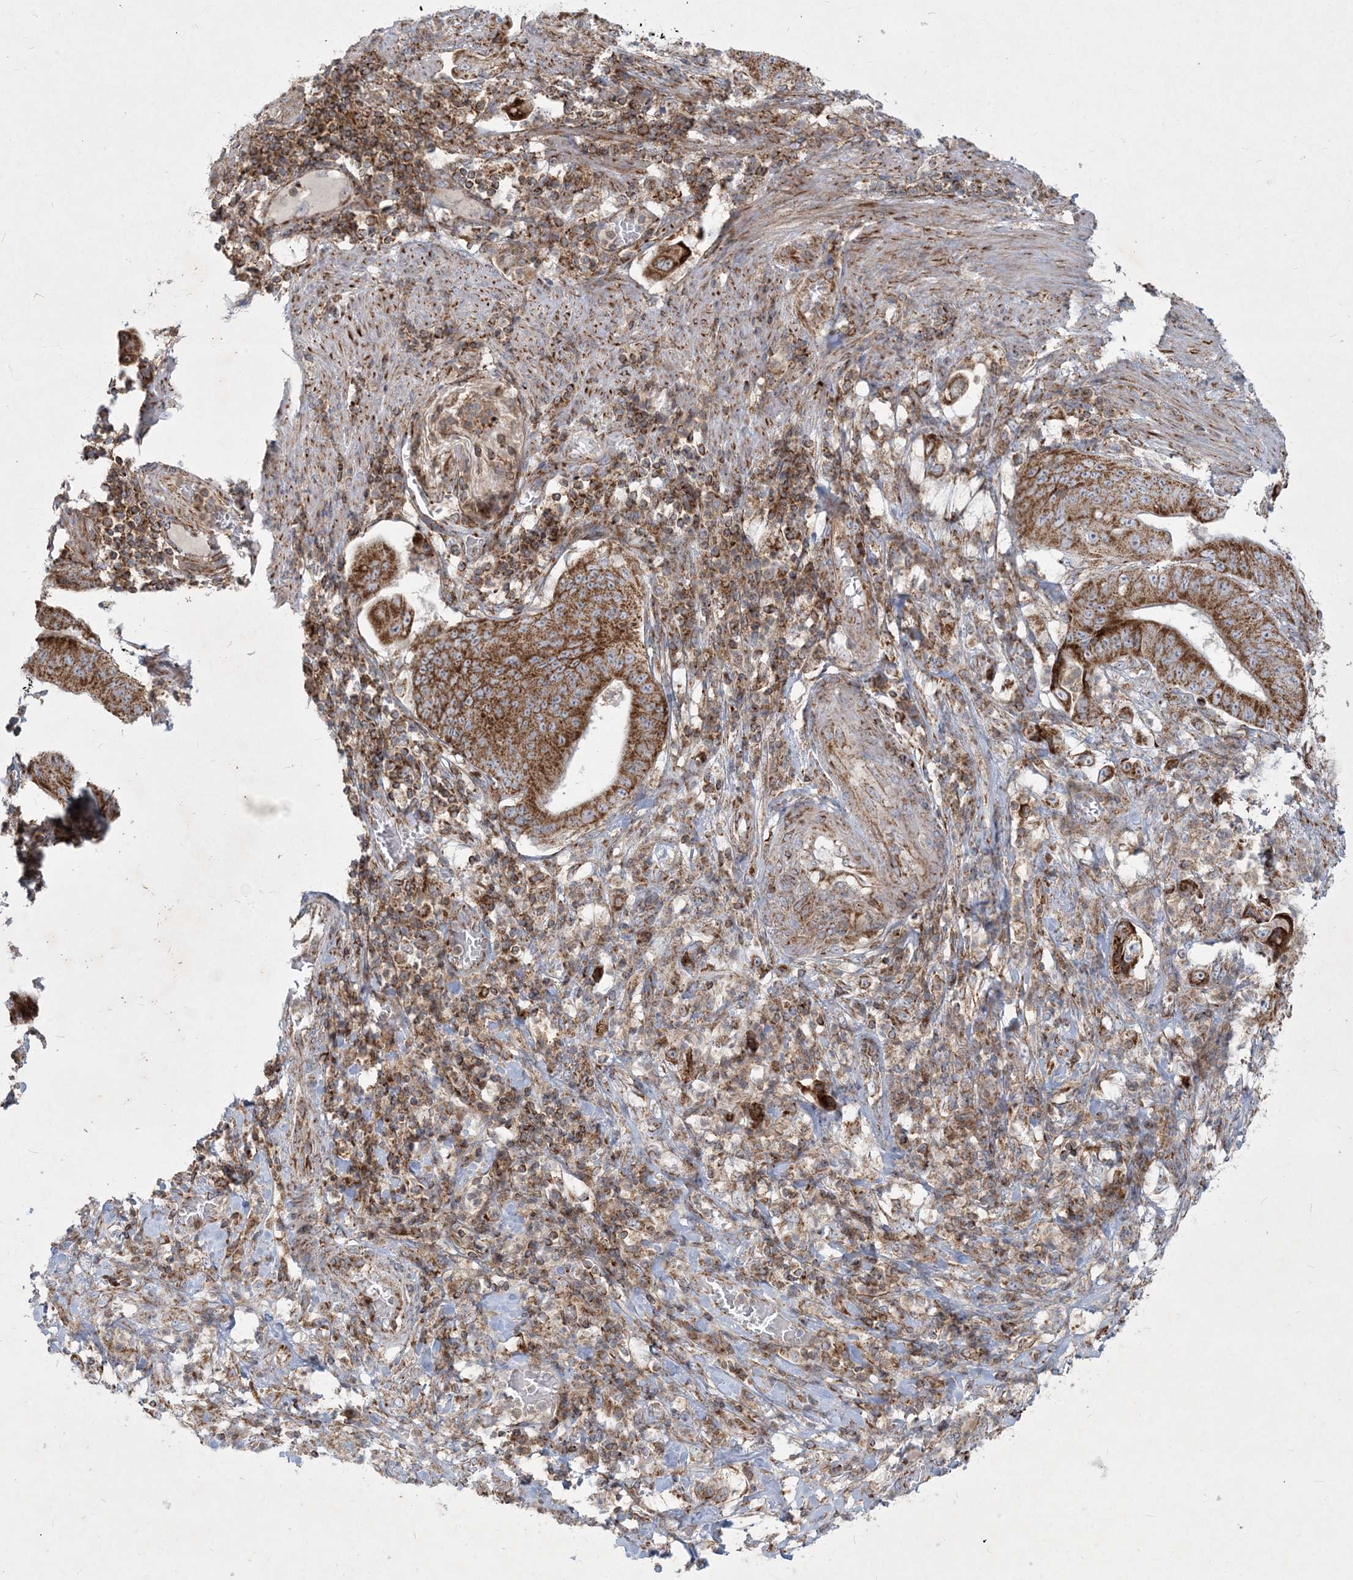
{"staining": {"intensity": "strong", "quantity": ">75%", "location": "cytoplasmic/membranous"}, "tissue": "stomach cancer", "cell_type": "Tumor cells", "image_type": "cancer", "snomed": [{"axis": "morphology", "description": "Adenocarcinoma, NOS"}, {"axis": "topography", "description": "Stomach"}], "caption": "Adenocarcinoma (stomach) stained with a protein marker reveals strong staining in tumor cells.", "gene": "BEND4", "patient": {"sex": "female", "age": 73}}